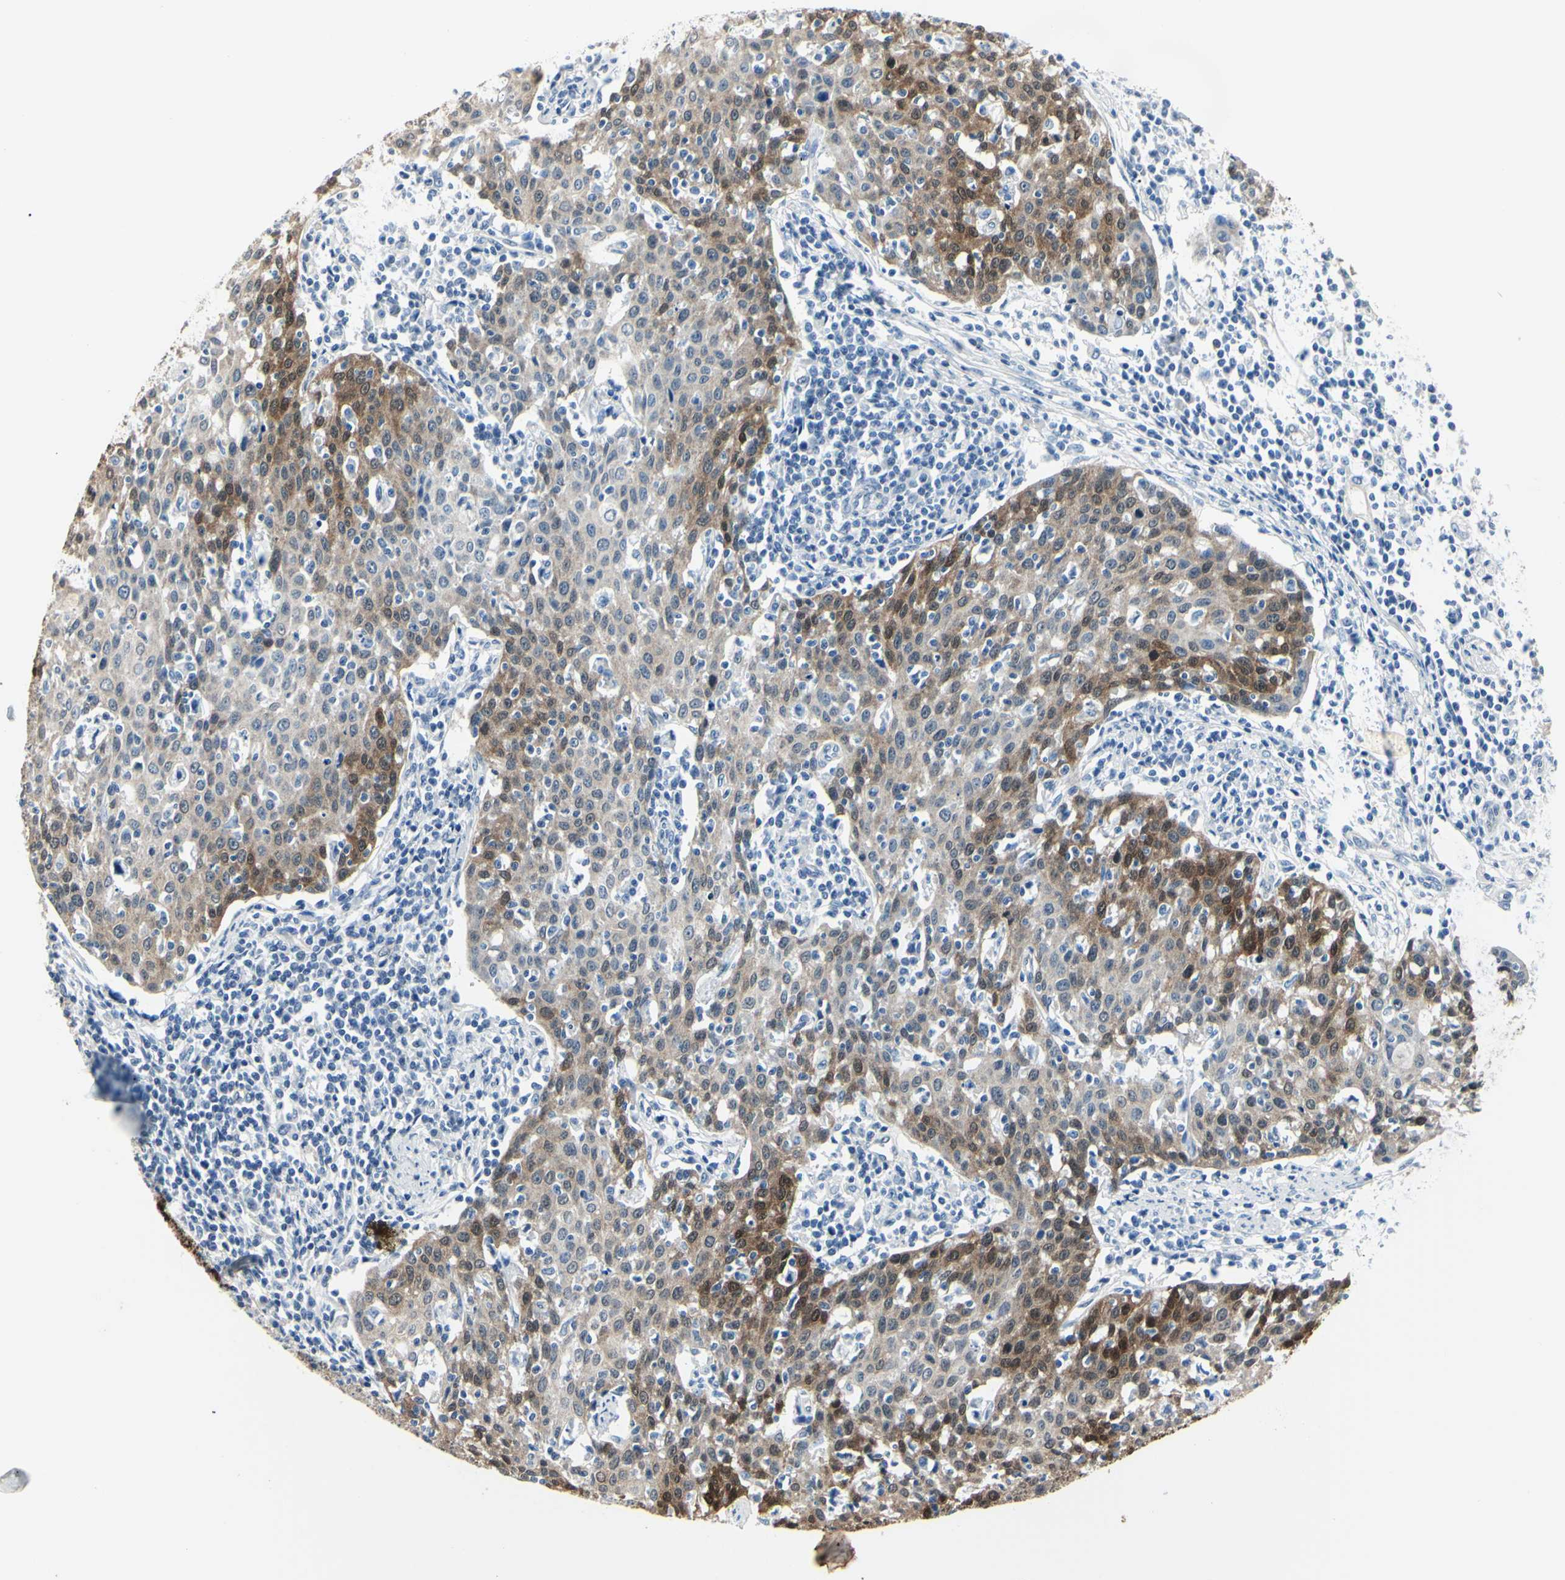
{"staining": {"intensity": "moderate", "quantity": "25%-75%", "location": "cytoplasmic/membranous"}, "tissue": "cervical cancer", "cell_type": "Tumor cells", "image_type": "cancer", "snomed": [{"axis": "morphology", "description": "Squamous cell carcinoma, NOS"}, {"axis": "topography", "description": "Cervix"}], "caption": "IHC of human cervical cancer (squamous cell carcinoma) shows medium levels of moderate cytoplasmic/membranous staining in approximately 25%-75% of tumor cells.", "gene": "AKR1C3", "patient": {"sex": "female", "age": 38}}